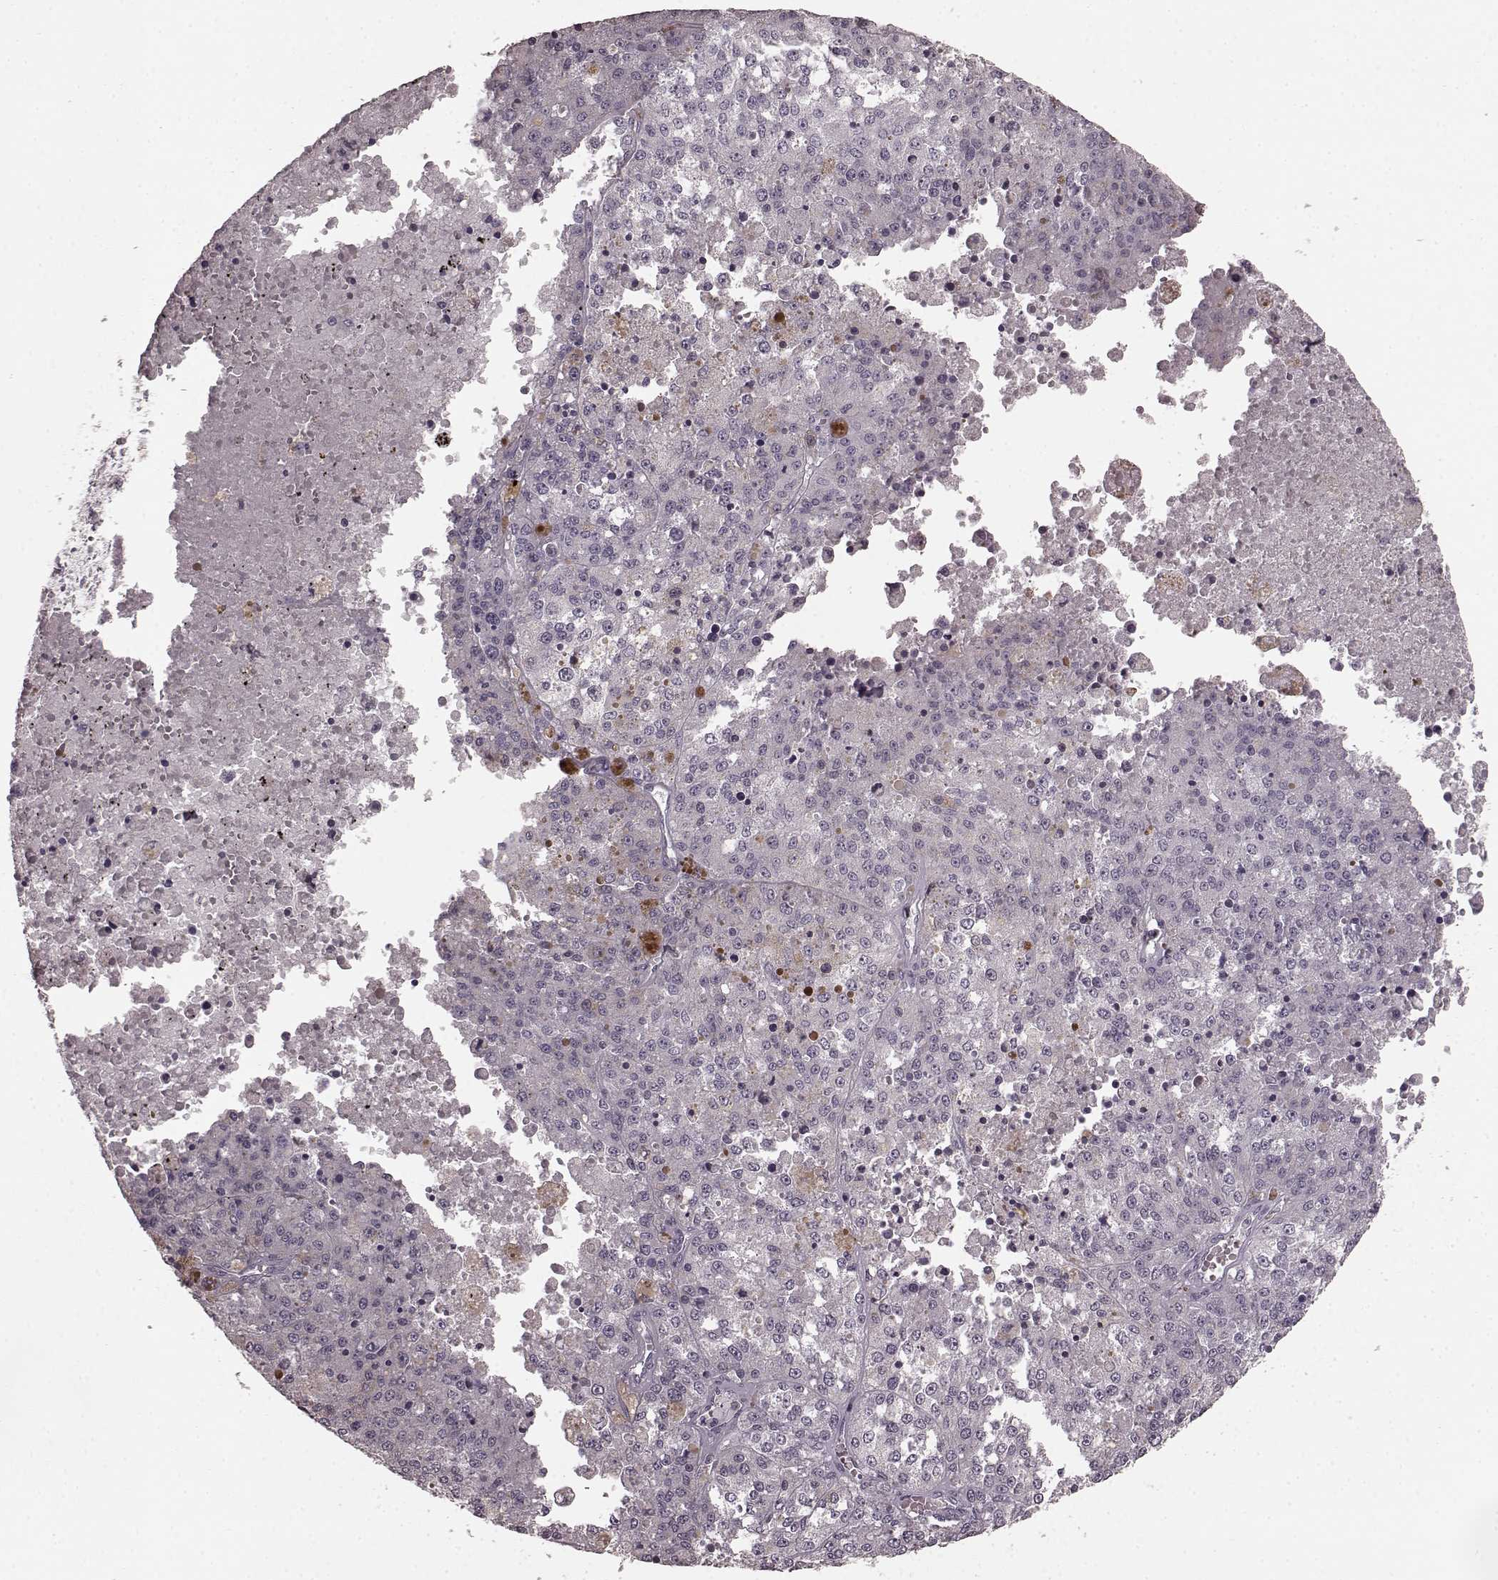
{"staining": {"intensity": "negative", "quantity": "none", "location": "none"}, "tissue": "melanoma", "cell_type": "Tumor cells", "image_type": "cancer", "snomed": [{"axis": "morphology", "description": "Malignant melanoma, Metastatic site"}, {"axis": "topography", "description": "Lymph node"}], "caption": "The histopathology image shows no significant expression in tumor cells of melanoma.", "gene": "CD28", "patient": {"sex": "female", "age": 64}}